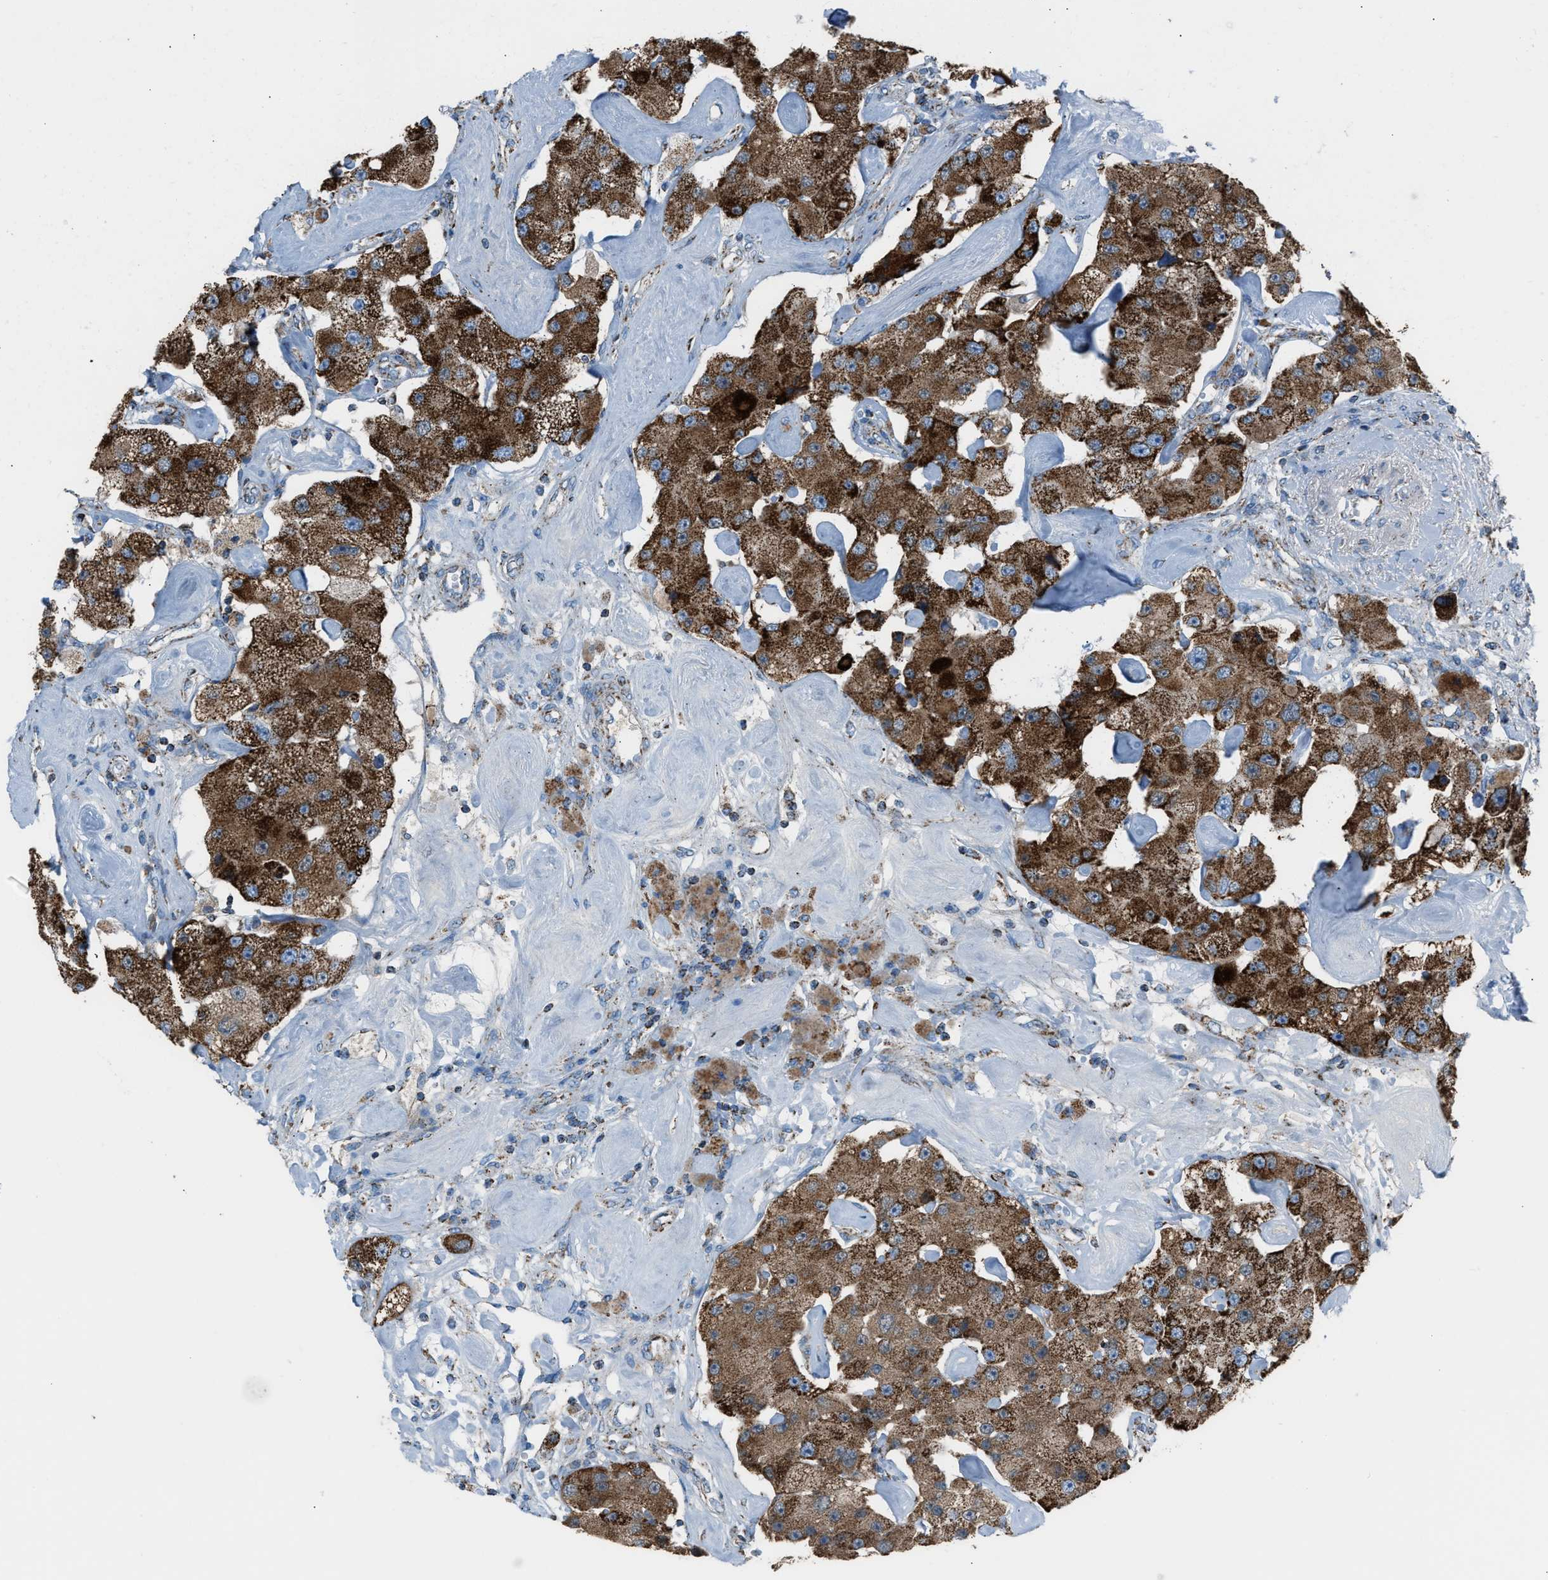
{"staining": {"intensity": "strong", "quantity": ">75%", "location": "cytoplasmic/membranous"}, "tissue": "carcinoid", "cell_type": "Tumor cells", "image_type": "cancer", "snomed": [{"axis": "morphology", "description": "Carcinoid, malignant, NOS"}, {"axis": "topography", "description": "Pancreas"}], "caption": "Protein expression analysis of human carcinoid reveals strong cytoplasmic/membranous positivity in about >75% of tumor cells.", "gene": "MDH2", "patient": {"sex": "male", "age": 41}}